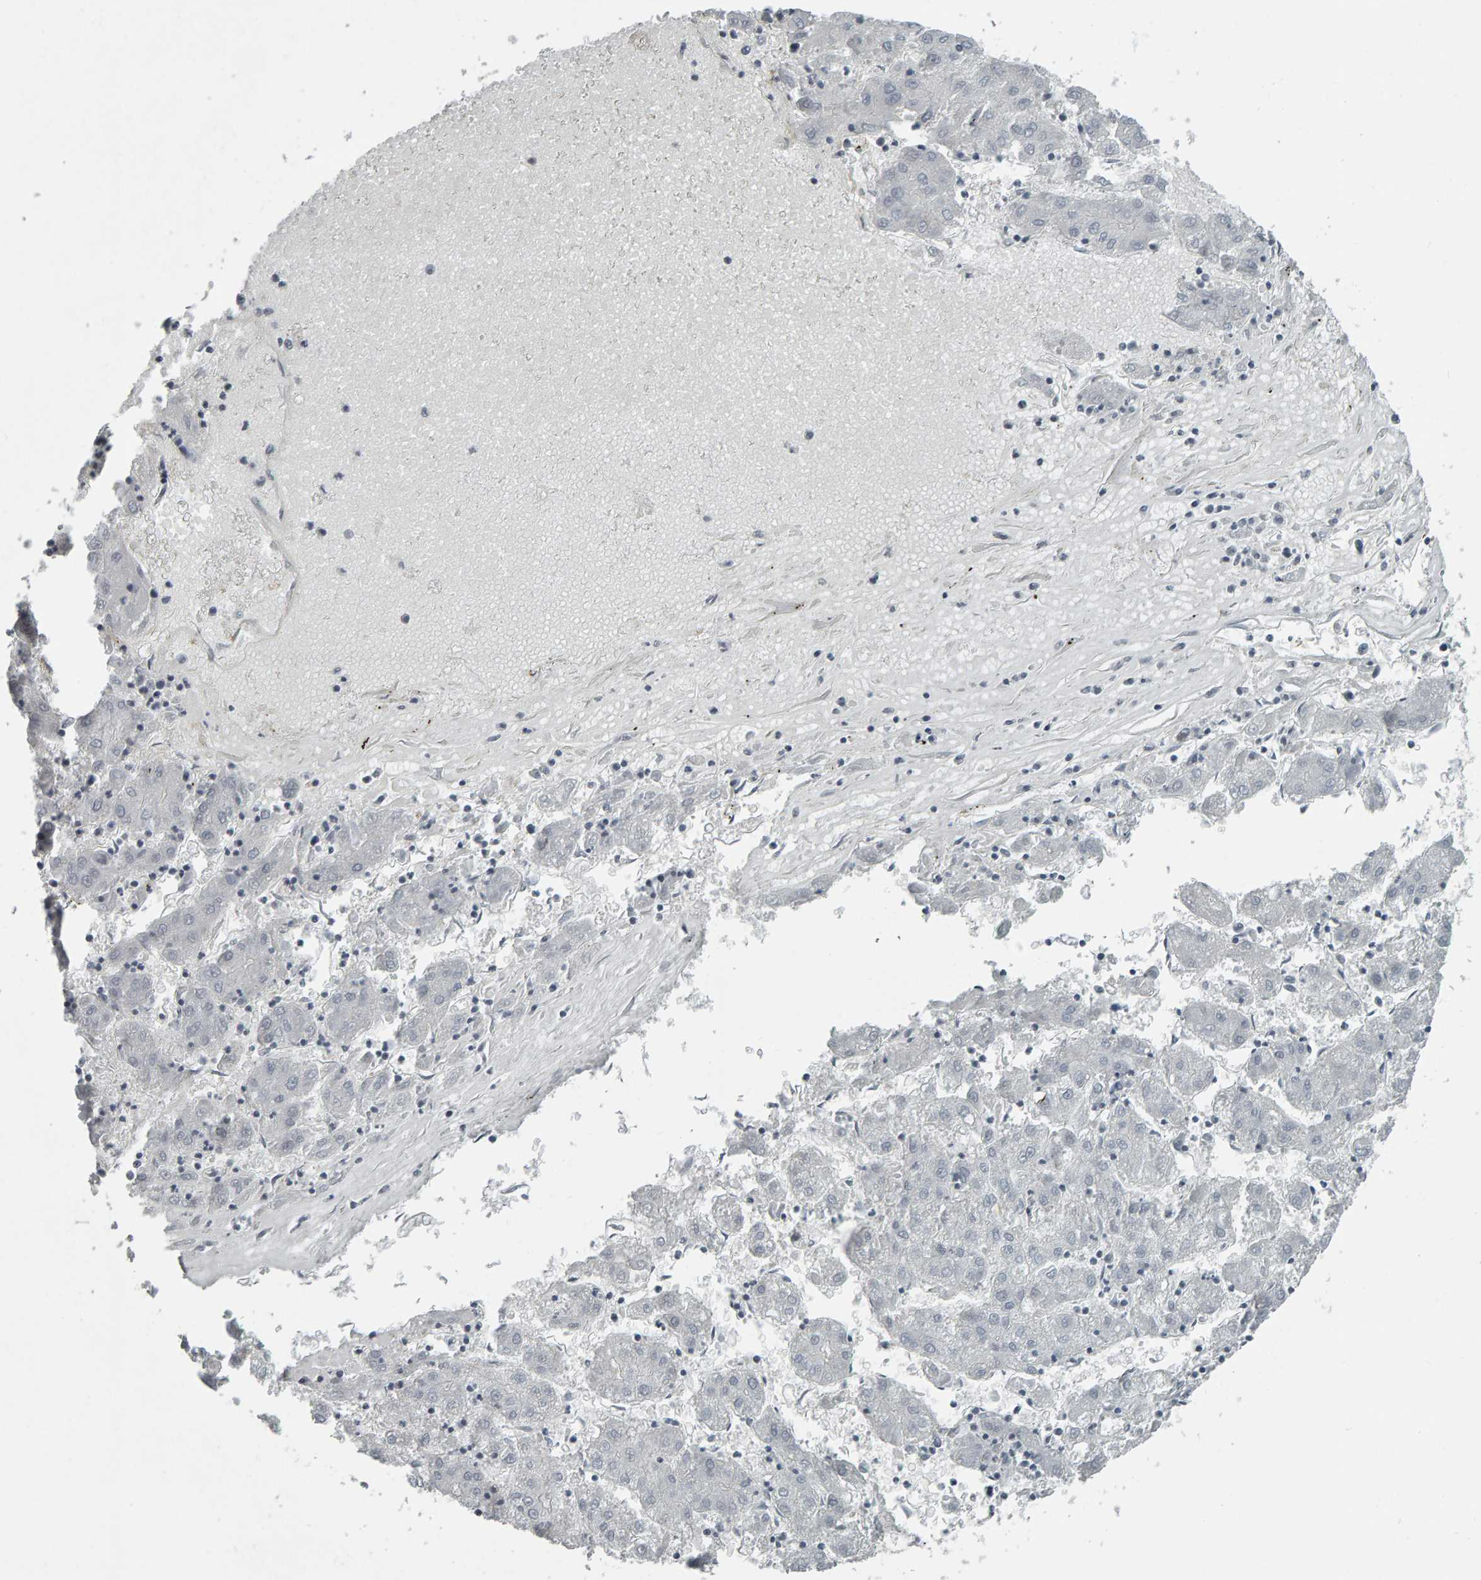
{"staining": {"intensity": "negative", "quantity": "none", "location": "none"}, "tissue": "liver cancer", "cell_type": "Tumor cells", "image_type": "cancer", "snomed": [{"axis": "morphology", "description": "Carcinoma, Hepatocellular, NOS"}, {"axis": "topography", "description": "Liver"}], "caption": "The immunohistochemistry micrograph has no significant staining in tumor cells of liver cancer tissue. (Brightfield microscopy of DAB (3,3'-diaminobenzidine) IHC at high magnification).", "gene": "PYY", "patient": {"sex": "male", "age": 72}}